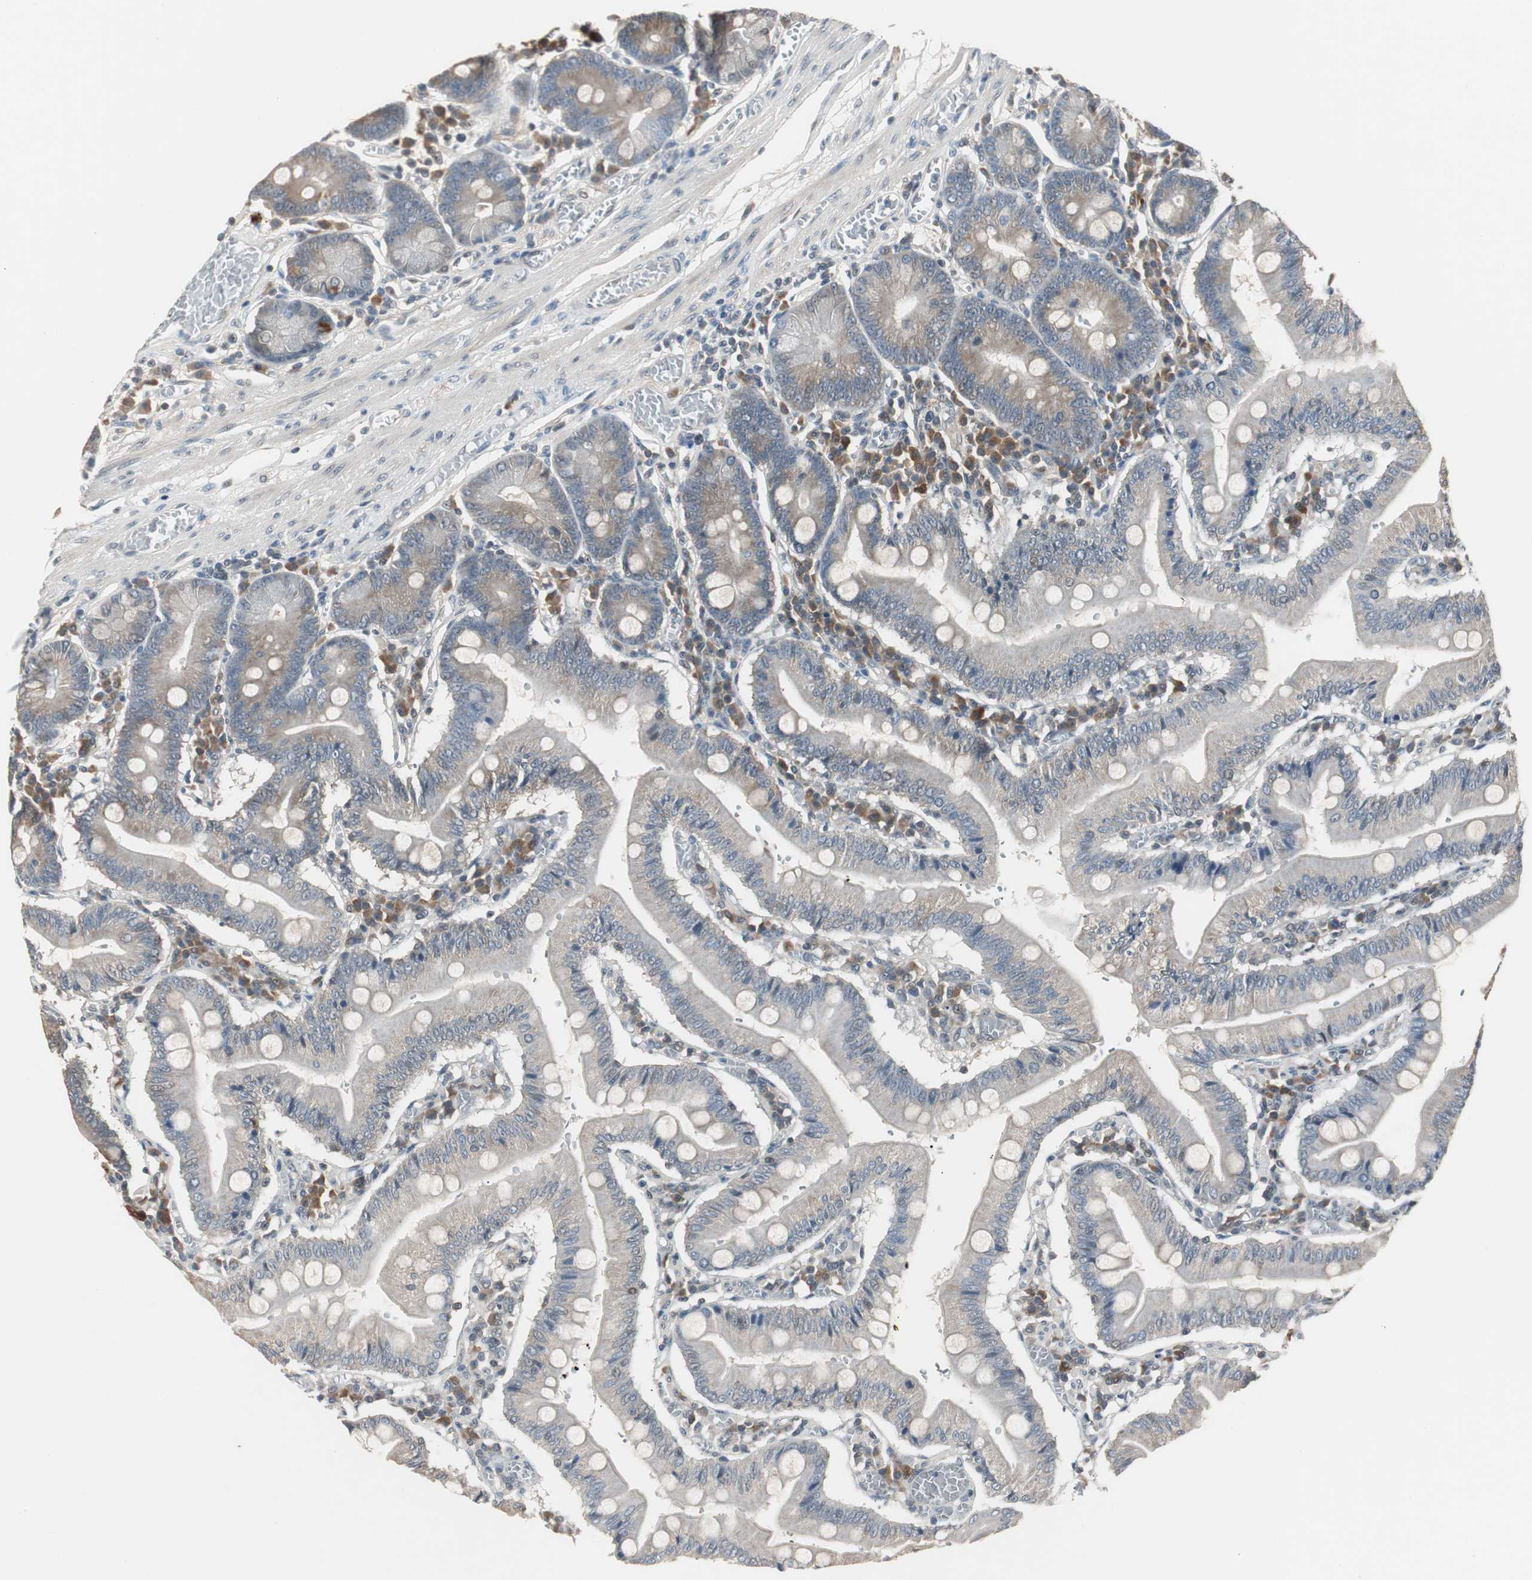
{"staining": {"intensity": "weak", "quantity": ">75%", "location": "cytoplasmic/membranous"}, "tissue": "small intestine", "cell_type": "Glandular cells", "image_type": "normal", "snomed": [{"axis": "morphology", "description": "Normal tissue, NOS"}, {"axis": "topography", "description": "Small intestine"}], "caption": "Small intestine stained with immunohistochemistry demonstrates weak cytoplasmic/membranous expression in about >75% of glandular cells. (DAB (3,3'-diaminobenzidine) IHC, brown staining for protein, blue staining for nuclei).", "gene": "ZMPSTE24", "patient": {"sex": "male", "age": 71}}